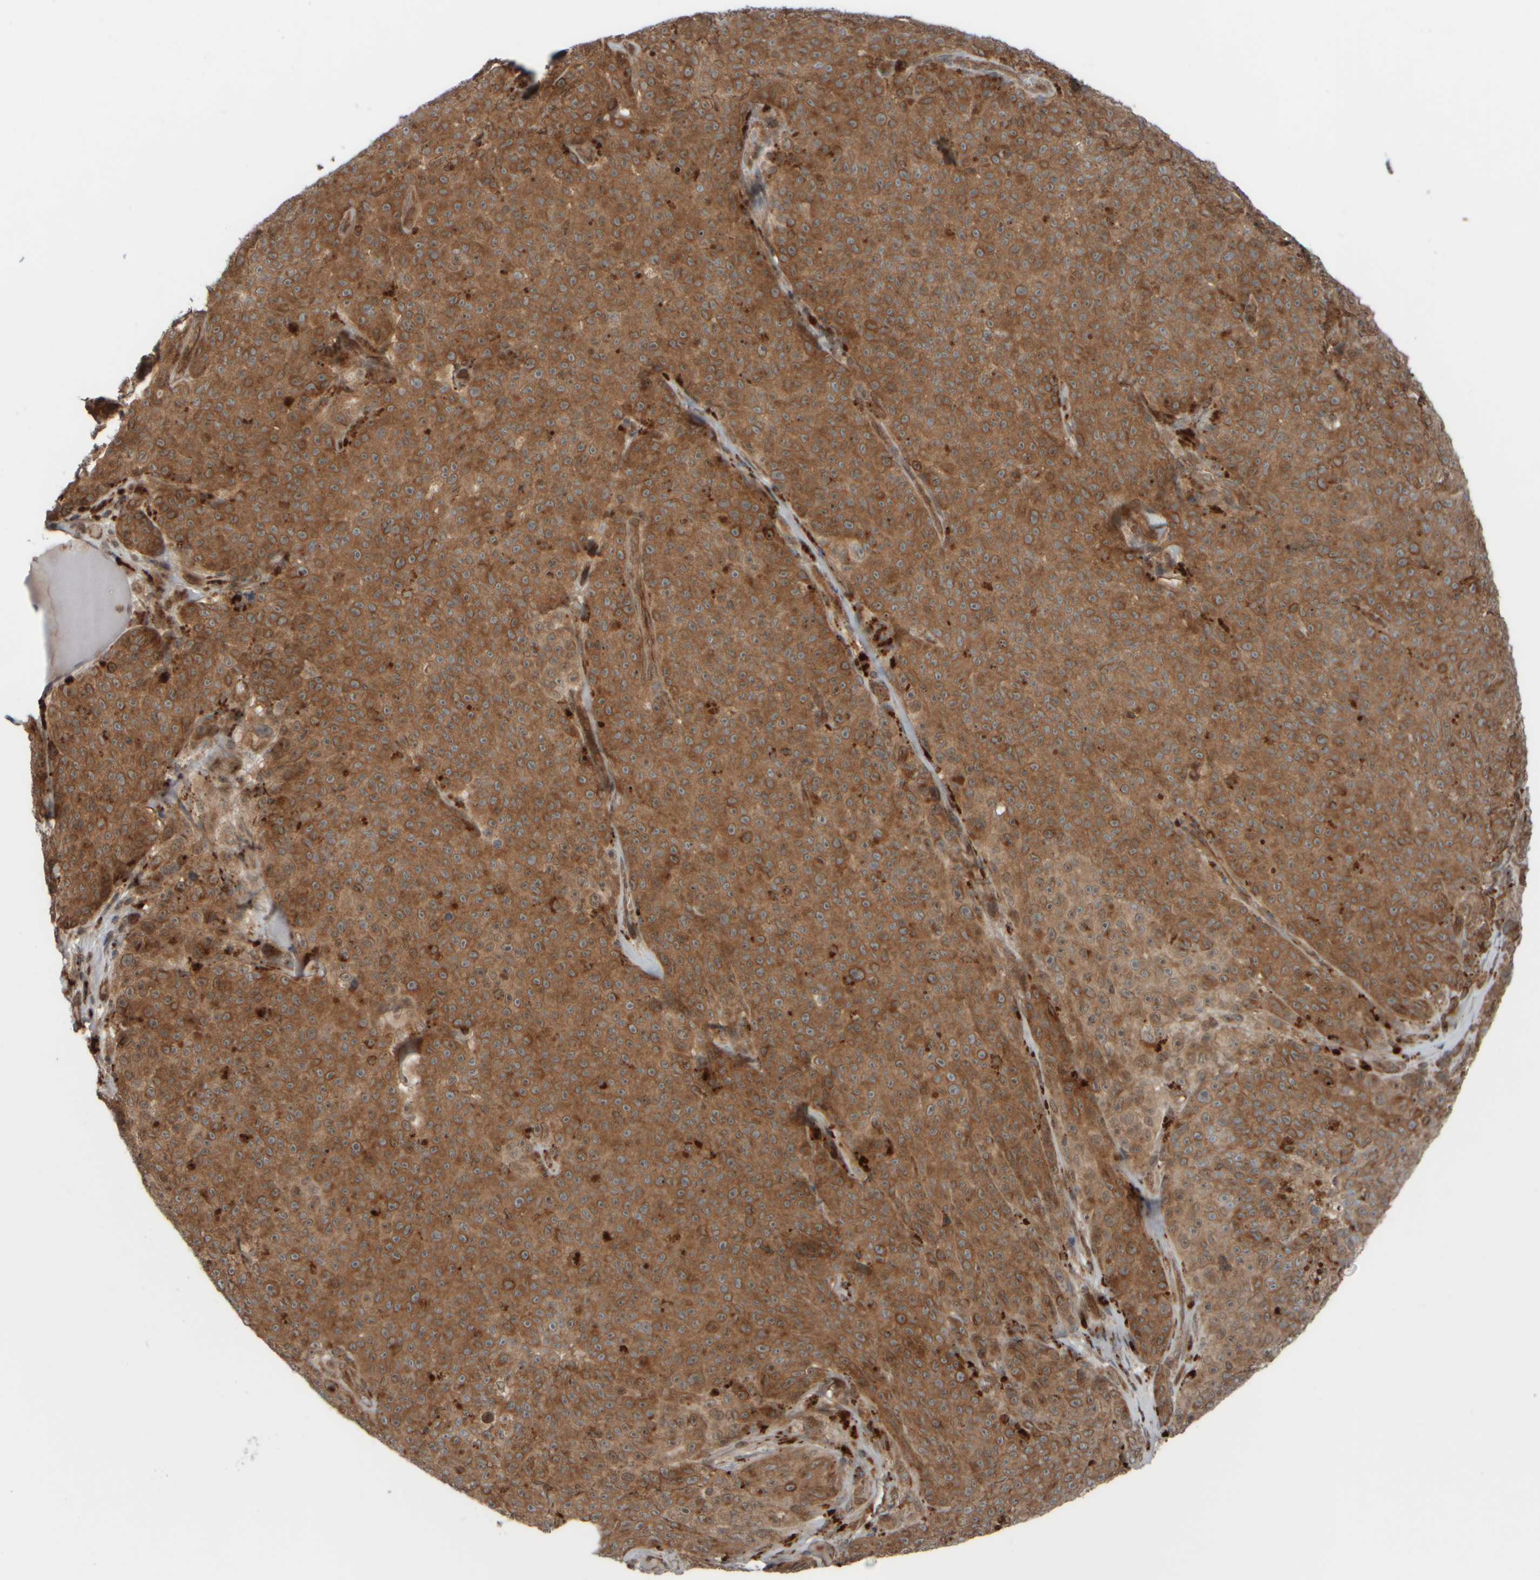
{"staining": {"intensity": "moderate", "quantity": ">75%", "location": "cytoplasmic/membranous"}, "tissue": "melanoma", "cell_type": "Tumor cells", "image_type": "cancer", "snomed": [{"axis": "morphology", "description": "Malignant melanoma, NOS"}, {"axis": "topography", "description": "Skin"}], "caption": "IHC of melanoma displays medium levels of moderate cytoplasmic/membranous positivity in about >75% of tumor cells.", "gene": "GIGYF1", "patient": {"sex": "female", "age": 82}}